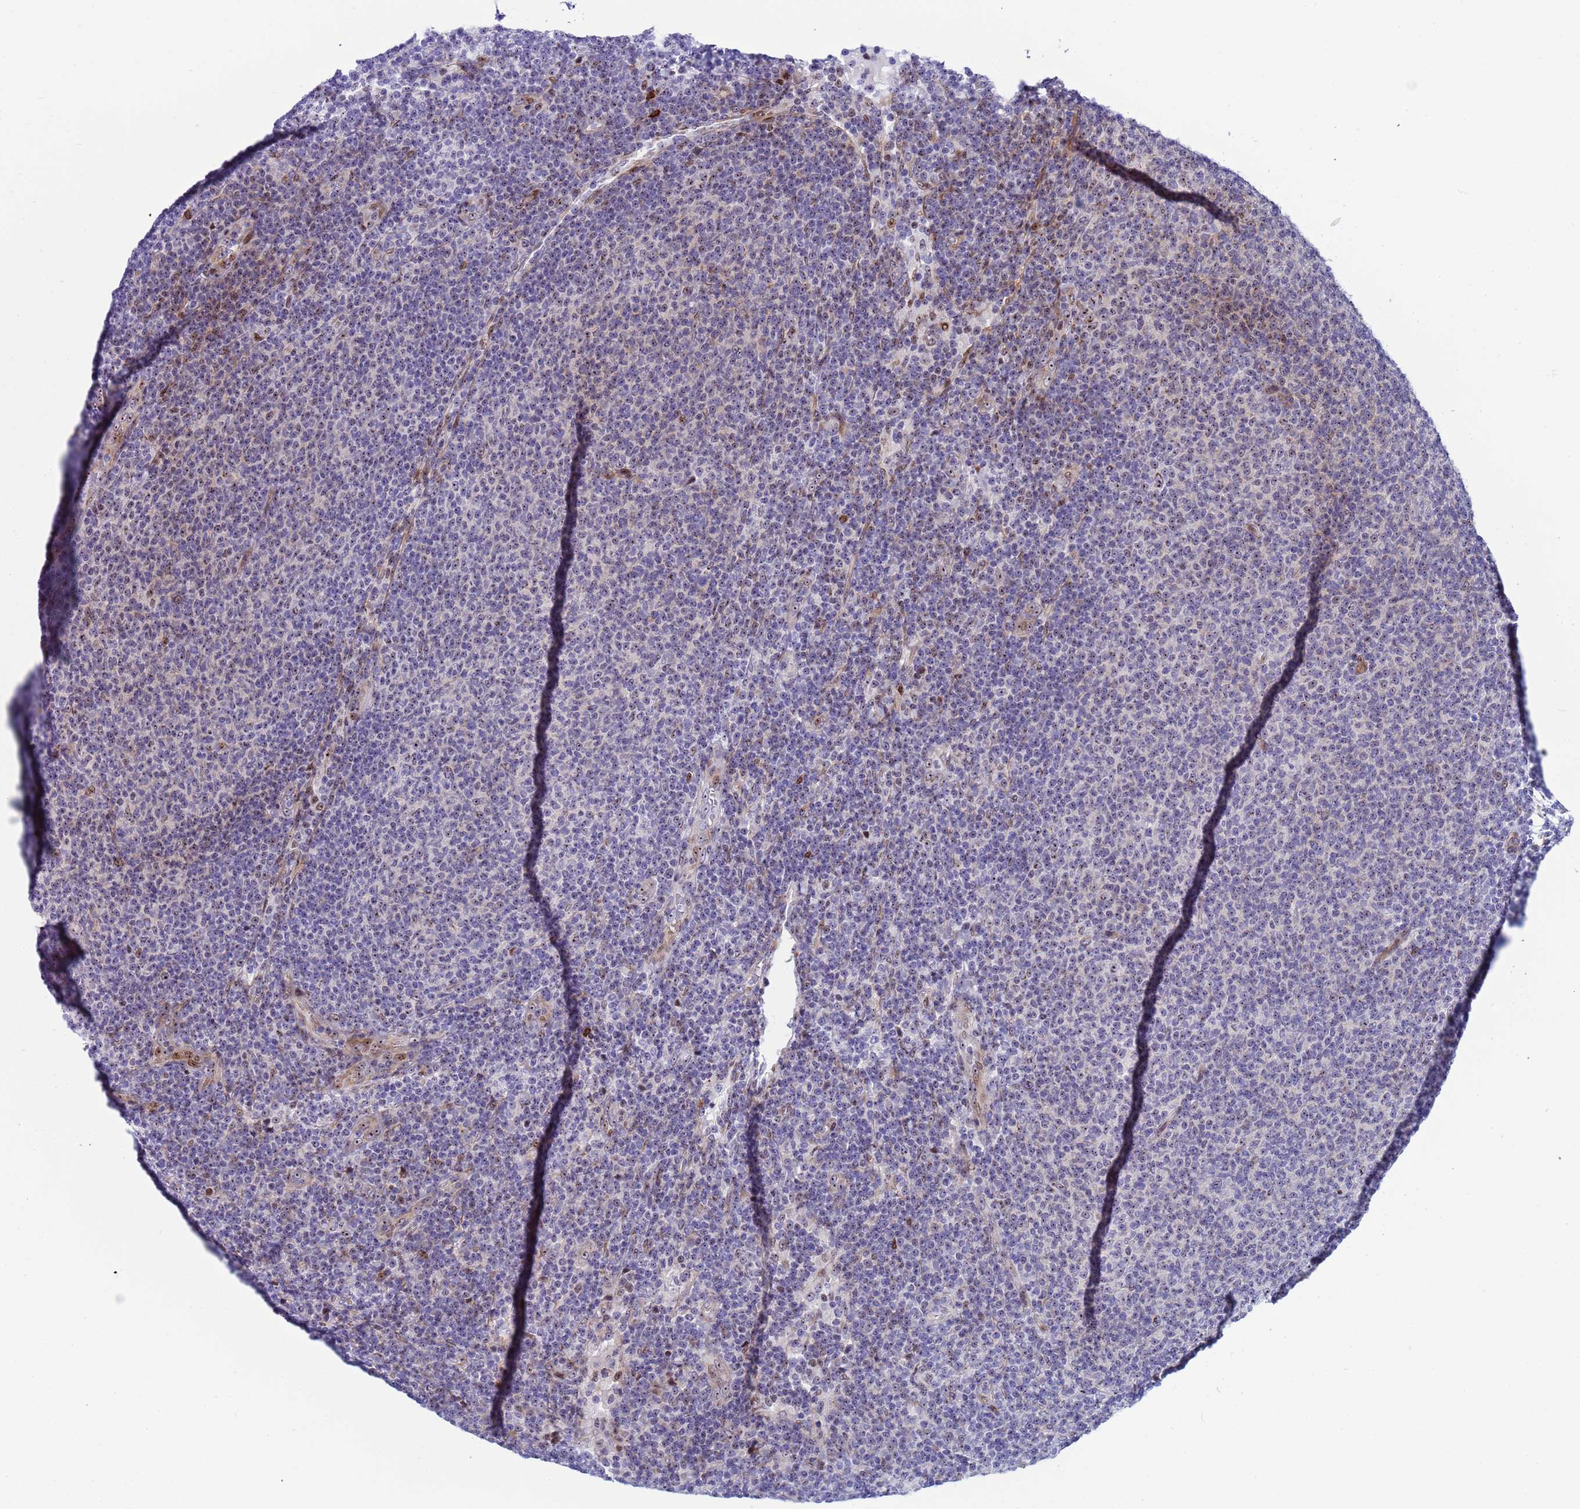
{"staining": {"intensity": "weak", "quantity": "<25%", "location": "nuclear"}, "tissue": "lymphoma", "cell_type": "Tumor cells", "image_type": "cancer", "snomed": [{"axis": "morphology", "description": "Malignant lymphoma, non-Hodgkin's type, Low grade"}, {"axis": "topography", "description": "Lymph node"}], "caption": "Immunohistochemistry of human malignant lymphoma, non-Hodgkin's type (low-grade) exhibits no staining in tumor cells.", "gene": "POP5", "patient": {"sex": "male", "age": 66}}